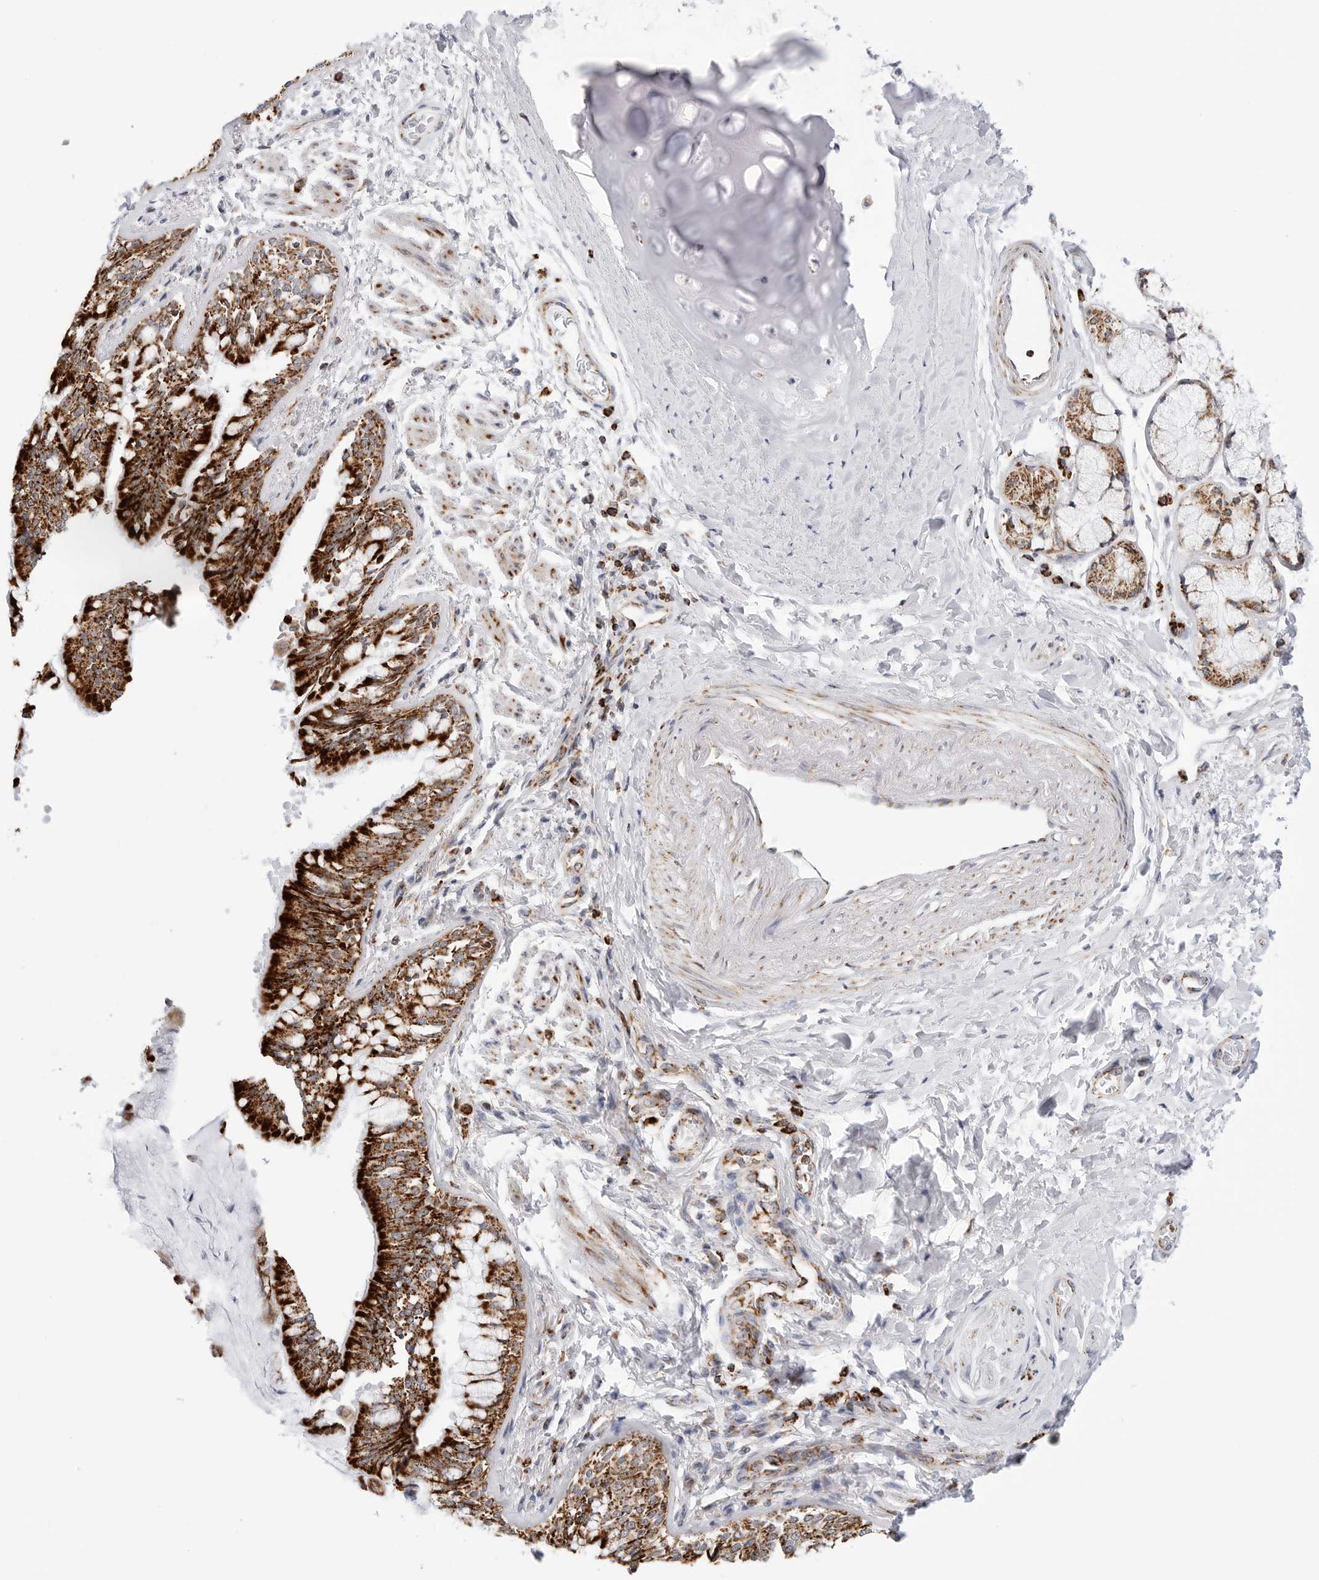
{"staining": {"intensity": "strong", "quantity": ">75%", "location": "cytoplasmic/membranous"}, "tissue": "bronchus", "cell_type": "Respiratory epithelial cells", "image_type": "normal", "snomed": [{"axis": "morphology", "description": "Normal tissue, NOS"}, {"axis": "morphology", "description": "Inflammation, NOS"}, {"axis": "topography", "description": "Lung"}], "caption": "This image demonstrates unremarkable bronchus stained with immunohistochemistry to label a protein in brown. The cytoplasmic/membranous of respiratory epithelial cells show strong positivity for the protein. Nuclei are counter-stained blue.", "gene": "ATP5IF1", "patient": {"sex": "female", "age": 46}}